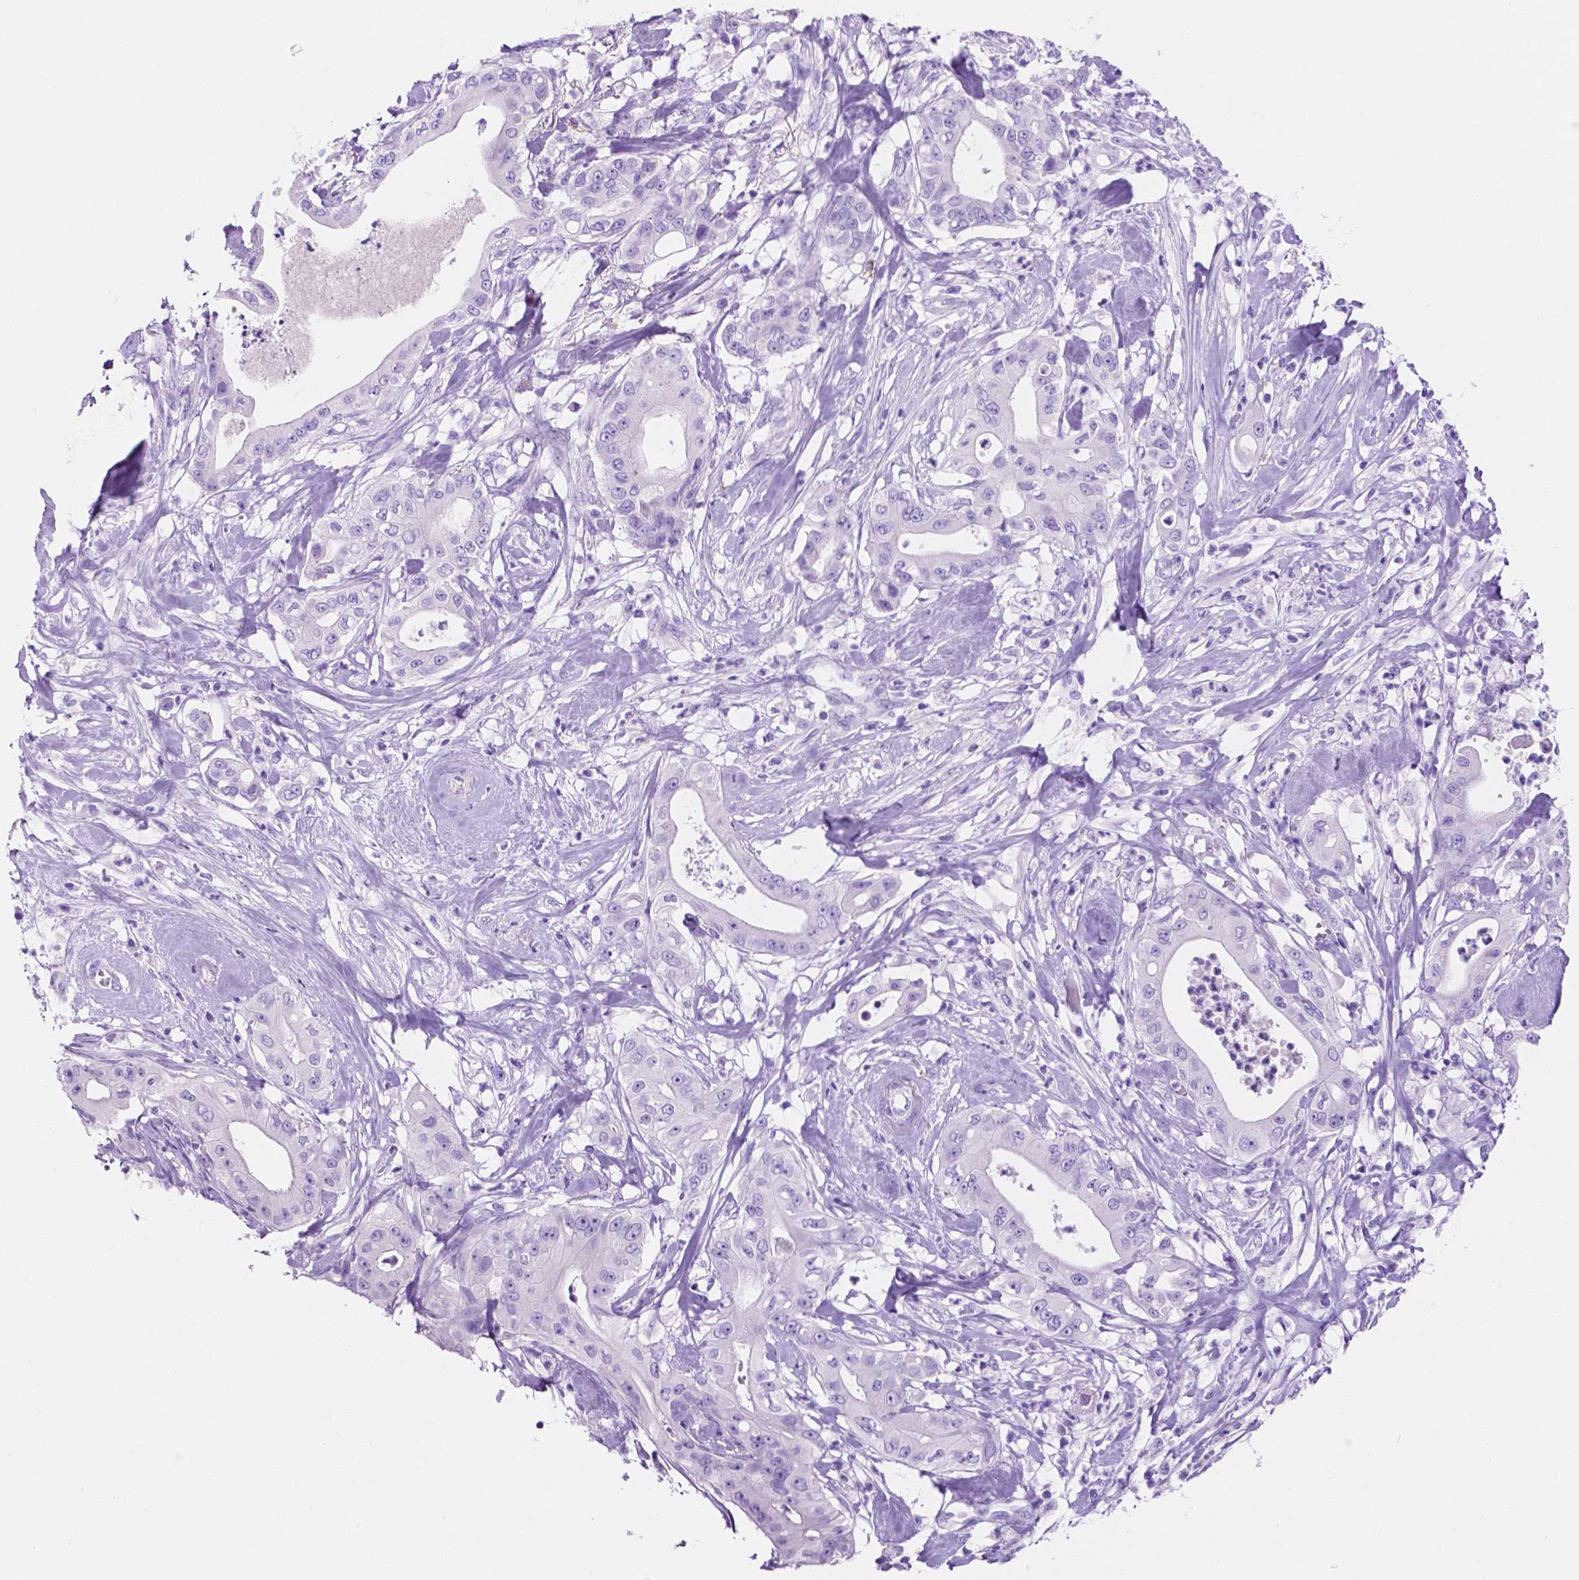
{"staining": {"intensity": "negative", "quantity": "none", "location": "none"}, "tissue": "pancreatic cancer", "cell_type": "Tumor cells", "image_type": "cancer", "snomed": [{"axis": "morphology", "description": "Adenocarcinoma, NOS"}, {"axis": "topography", "description": "Pancreas"}], "caption": "Tumor cells show no significant positivity in pancreatic cancer.", "gene": "FOXB2", "patient": {"sex": "male", "age": 71}}